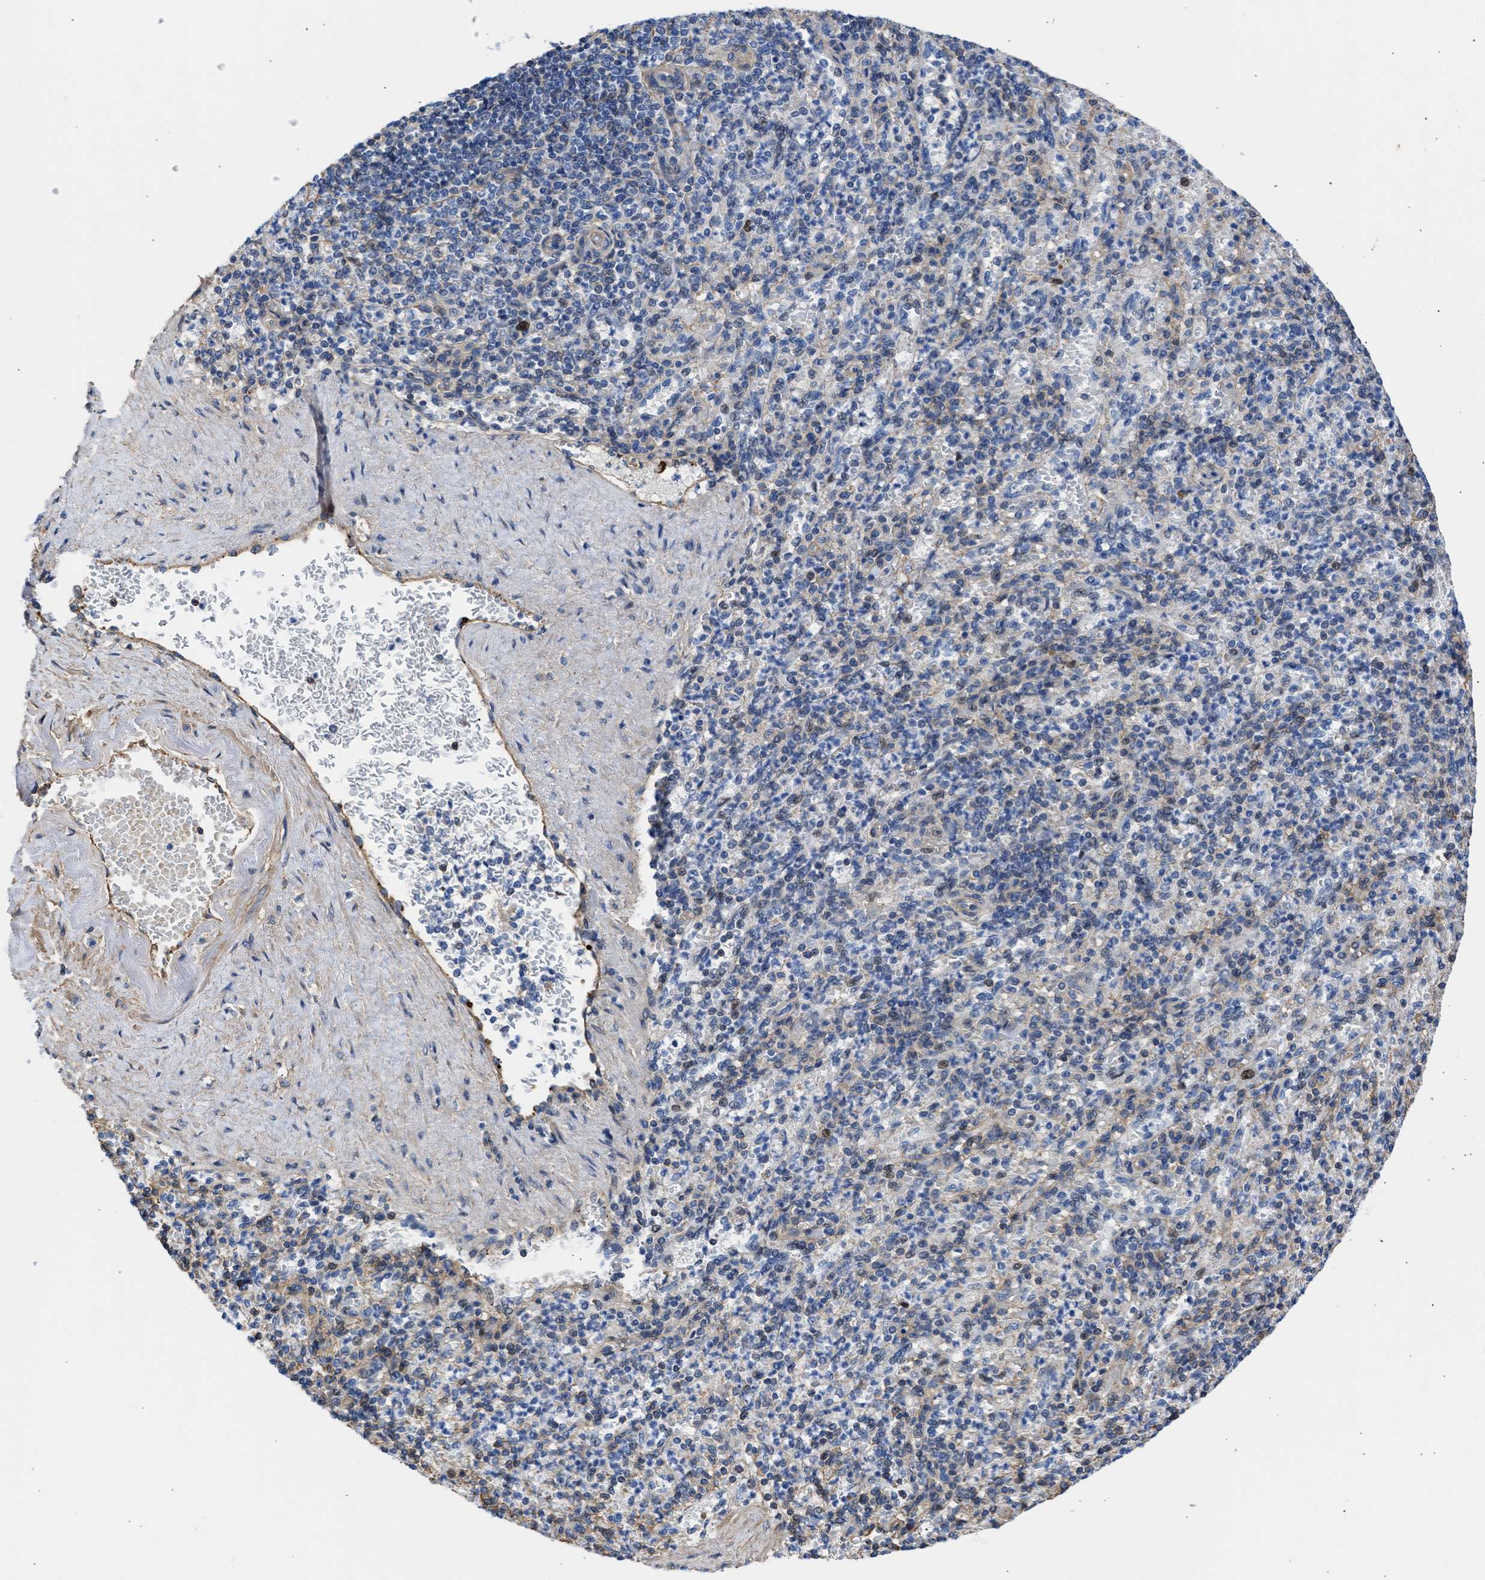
{"staining": {"intensity": "weak", "quantity": "<25%", "location": "cytoplasmic/membranous,nuclear"}, "tissue": "spleen", "cell_type": "Cells in red pulp", "image_type": "normal", "snomed": [{"axis": "morphology", "description": "Normal tissue, NOS"}, {"axis": "topography", "description": "Spleen"}], "caption": "An immunohistochemistry photomicrograph of unremarkable spleen is shown. There is no staining in cells in red pulp of spleen.", "gene": "MAS1L", "patient": {"sex": "female", "age": 74}}